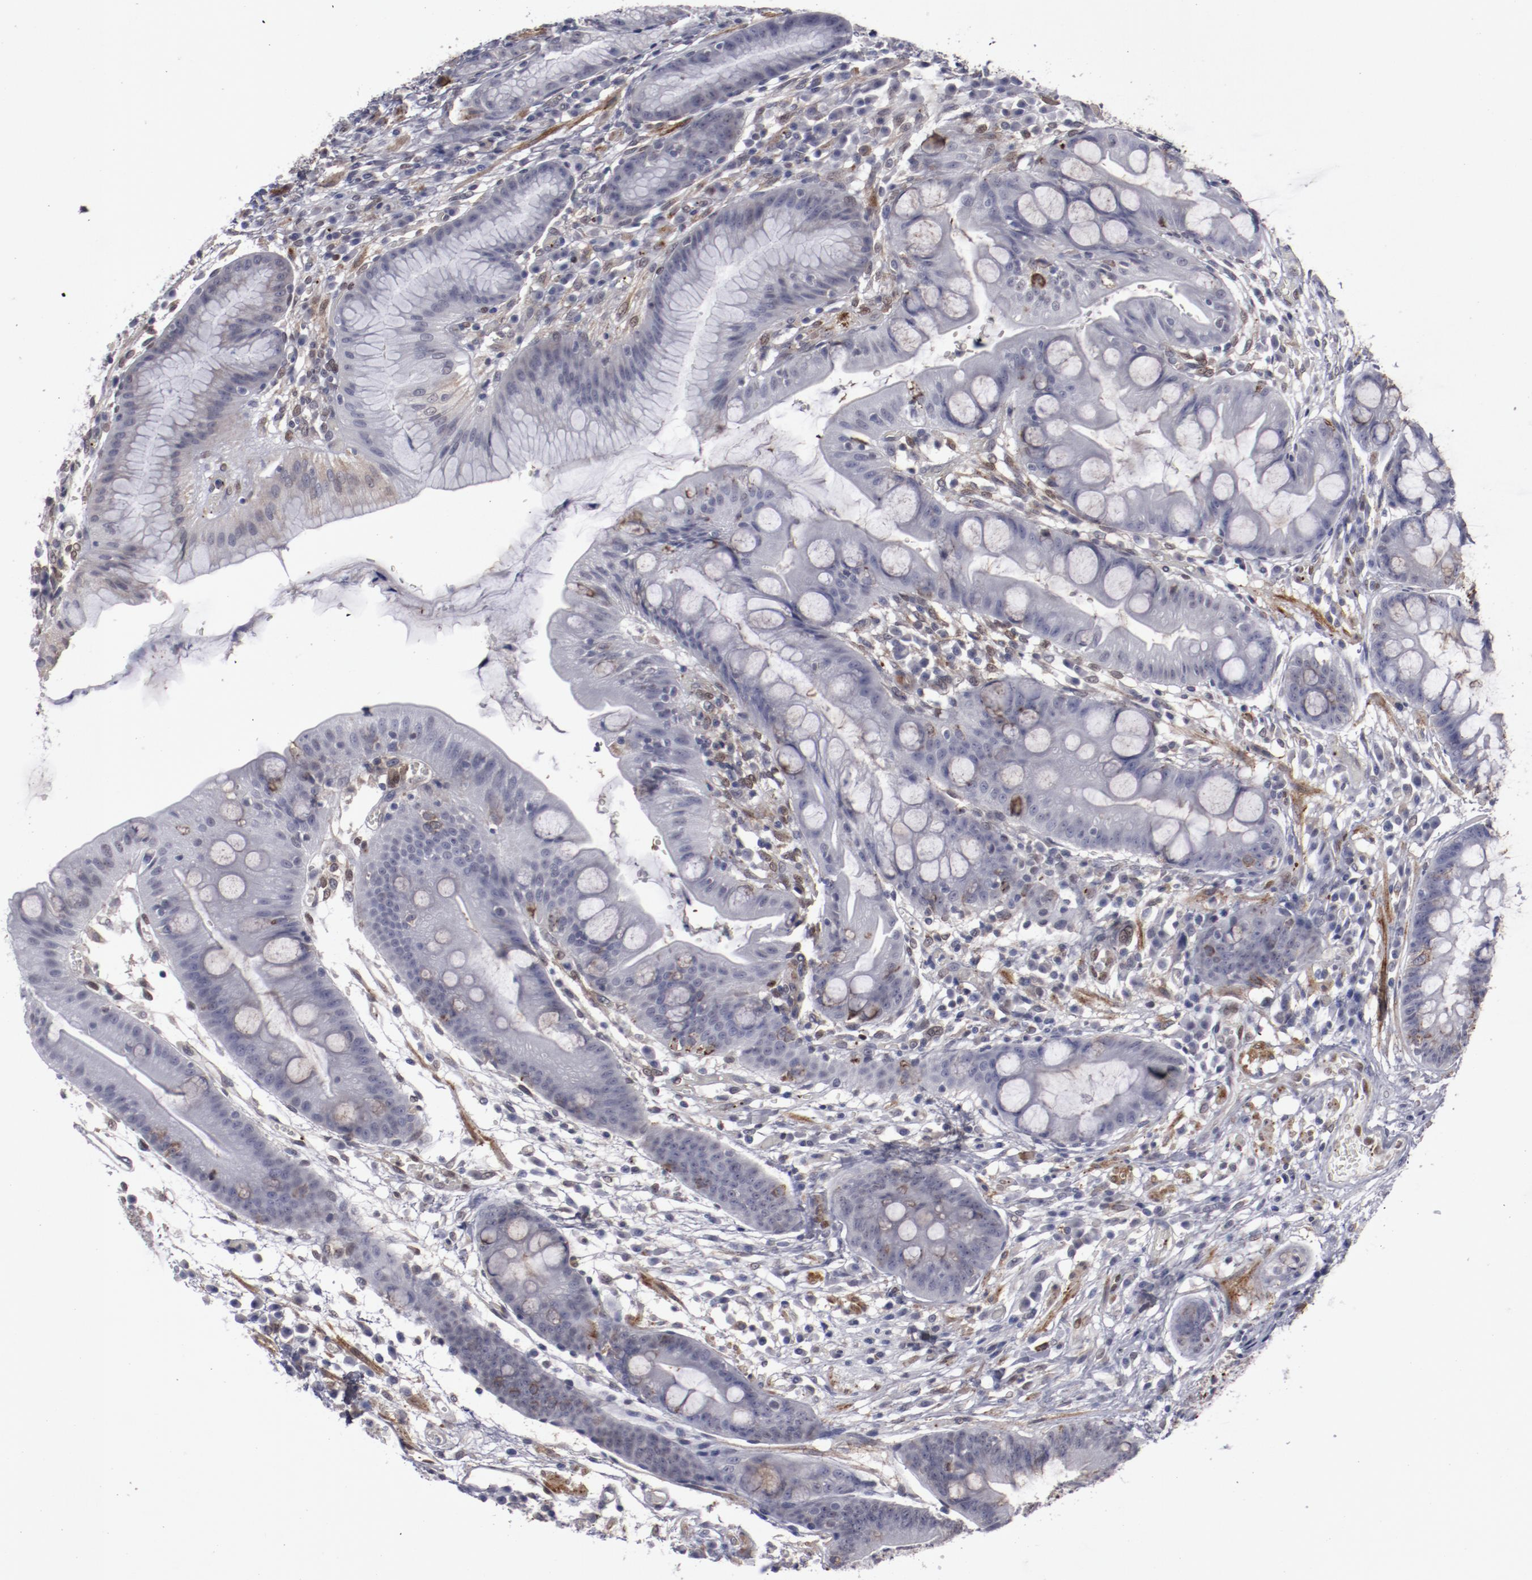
{"staining": {"intensity": "negative", "quantity": "none", "location": "none"}, "tissue": "stomach", "cell_type": "Glandular cells", "image_type": "normal", "snomed": [{"axis": "morphology", "description": "Normal tissue, NOS"}, {"axis": "morphology", "description": "Inflammation, NOS"}, {"axis": "topography", "description": "Stomach, lower"}], "caption": "An image of human stomach is negative for staining in glandular cells.", "gene": "LEF1", "patient": {"sex": "male", "age": 59}}